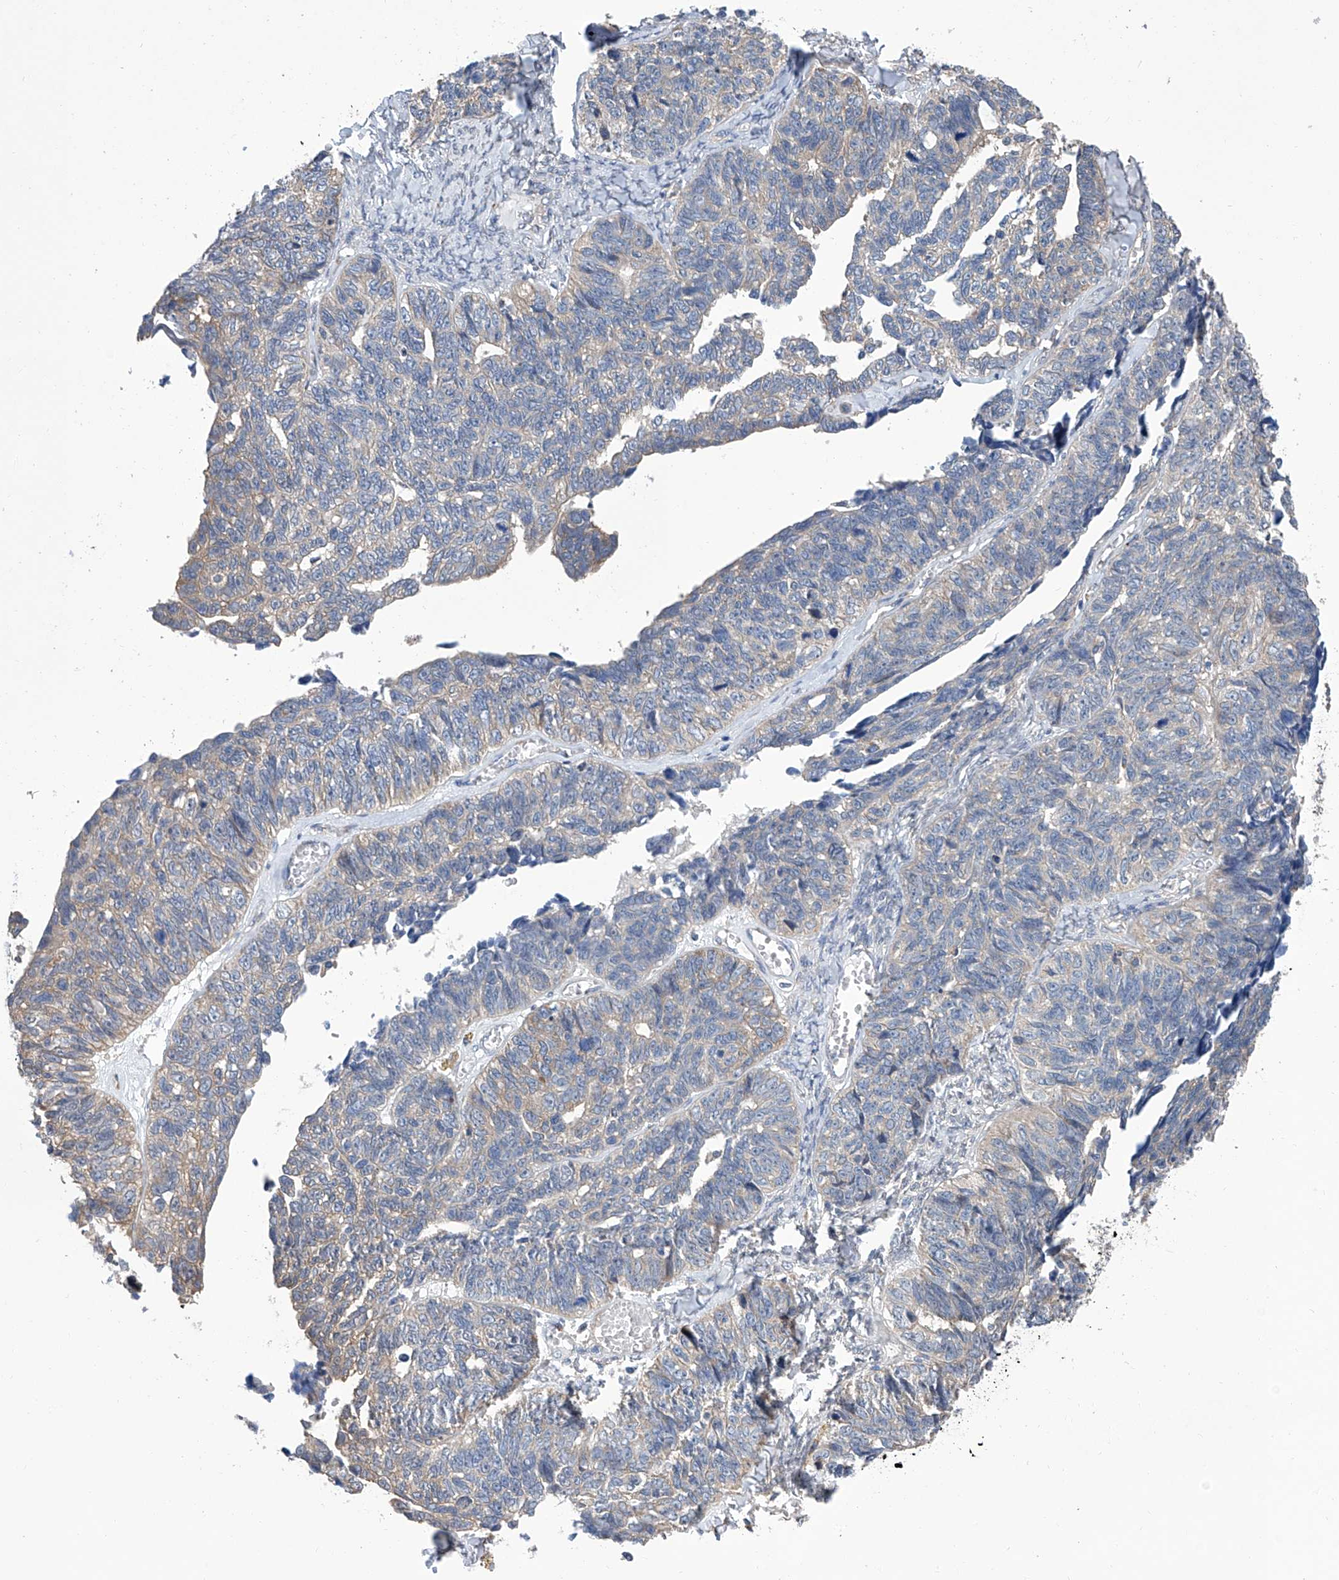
{"staining": {"intensity": "negative", "quantity": "none", "location": "none"}, "tissue": "ovarian cancer", "cell_type": "Tumor cells", "image_type": "cancer", "snomed": [{"axis": "morphology", "description": "Cystadenocarcinoma, serous, NOS"}, {"axis": "topography", "description": "Ovary"}], "caption": "High power microscopy histopathology image of an immunohistochemistry histopathology image of ovarian serous cystadenocarcinoma, revealing no significant positivity in tumor cells.", "gene": "SMS", "patient": {"sex": "female", "age": 79}}